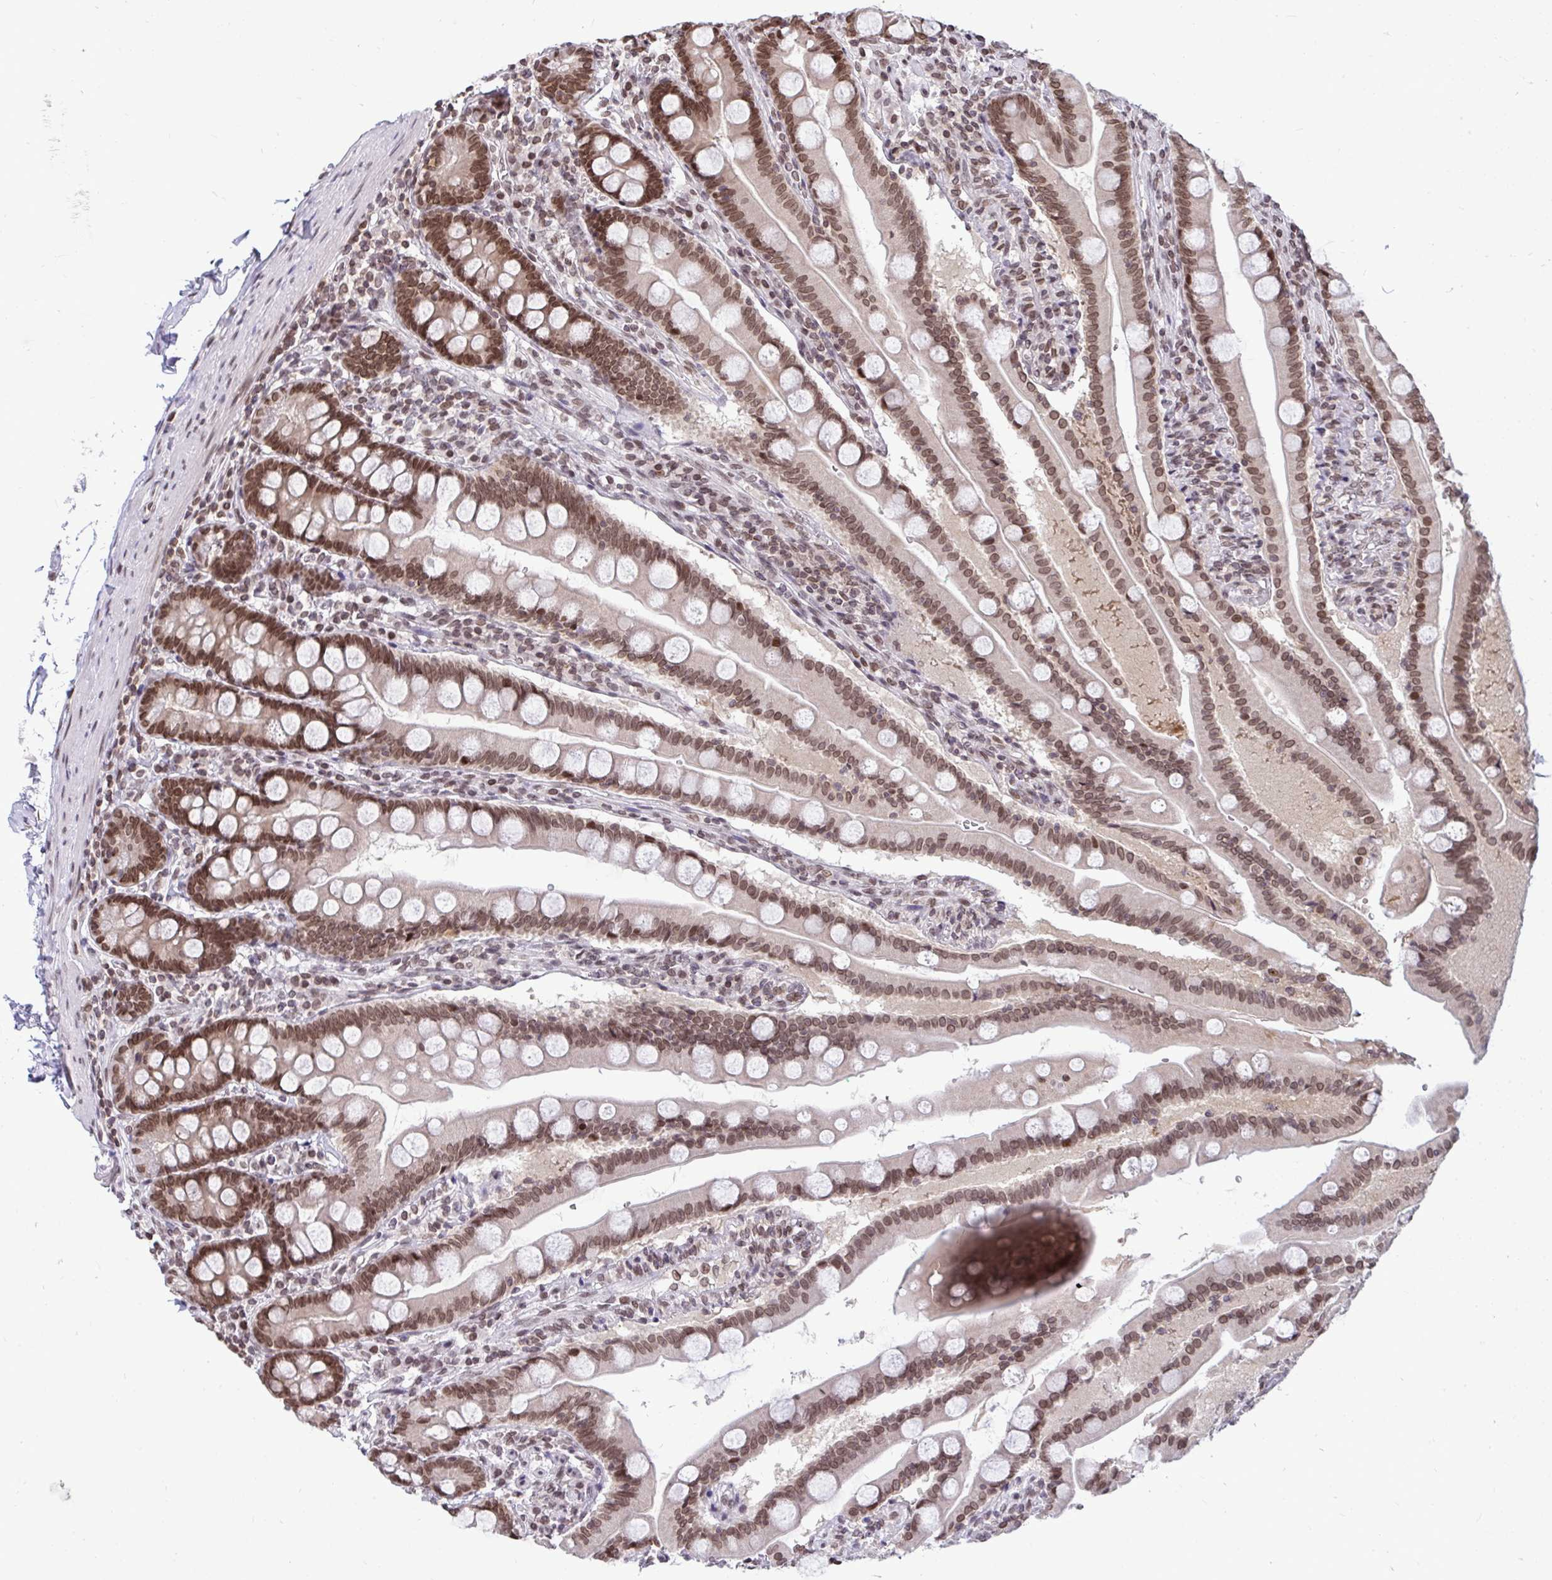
{"staining": {"intensity": "moderate", "quantity": ">75%", "location": "nuclear"}, "tissue": "duodenum", "cell_type": "Glandular cells", "image_type": "normal", "snomed": [{"axis": "morphology", "description": "Normal tissue, NOS"}, {"axis": "topography", "description": "Duodenum"}], "caption": "This is a micrograph of IHC staining of unremarkable duodenum, which shows moderate staining in the nuclear of glandular cells.", "gene": "JPT1", "patient": {"sex": "female", "age": 67}}